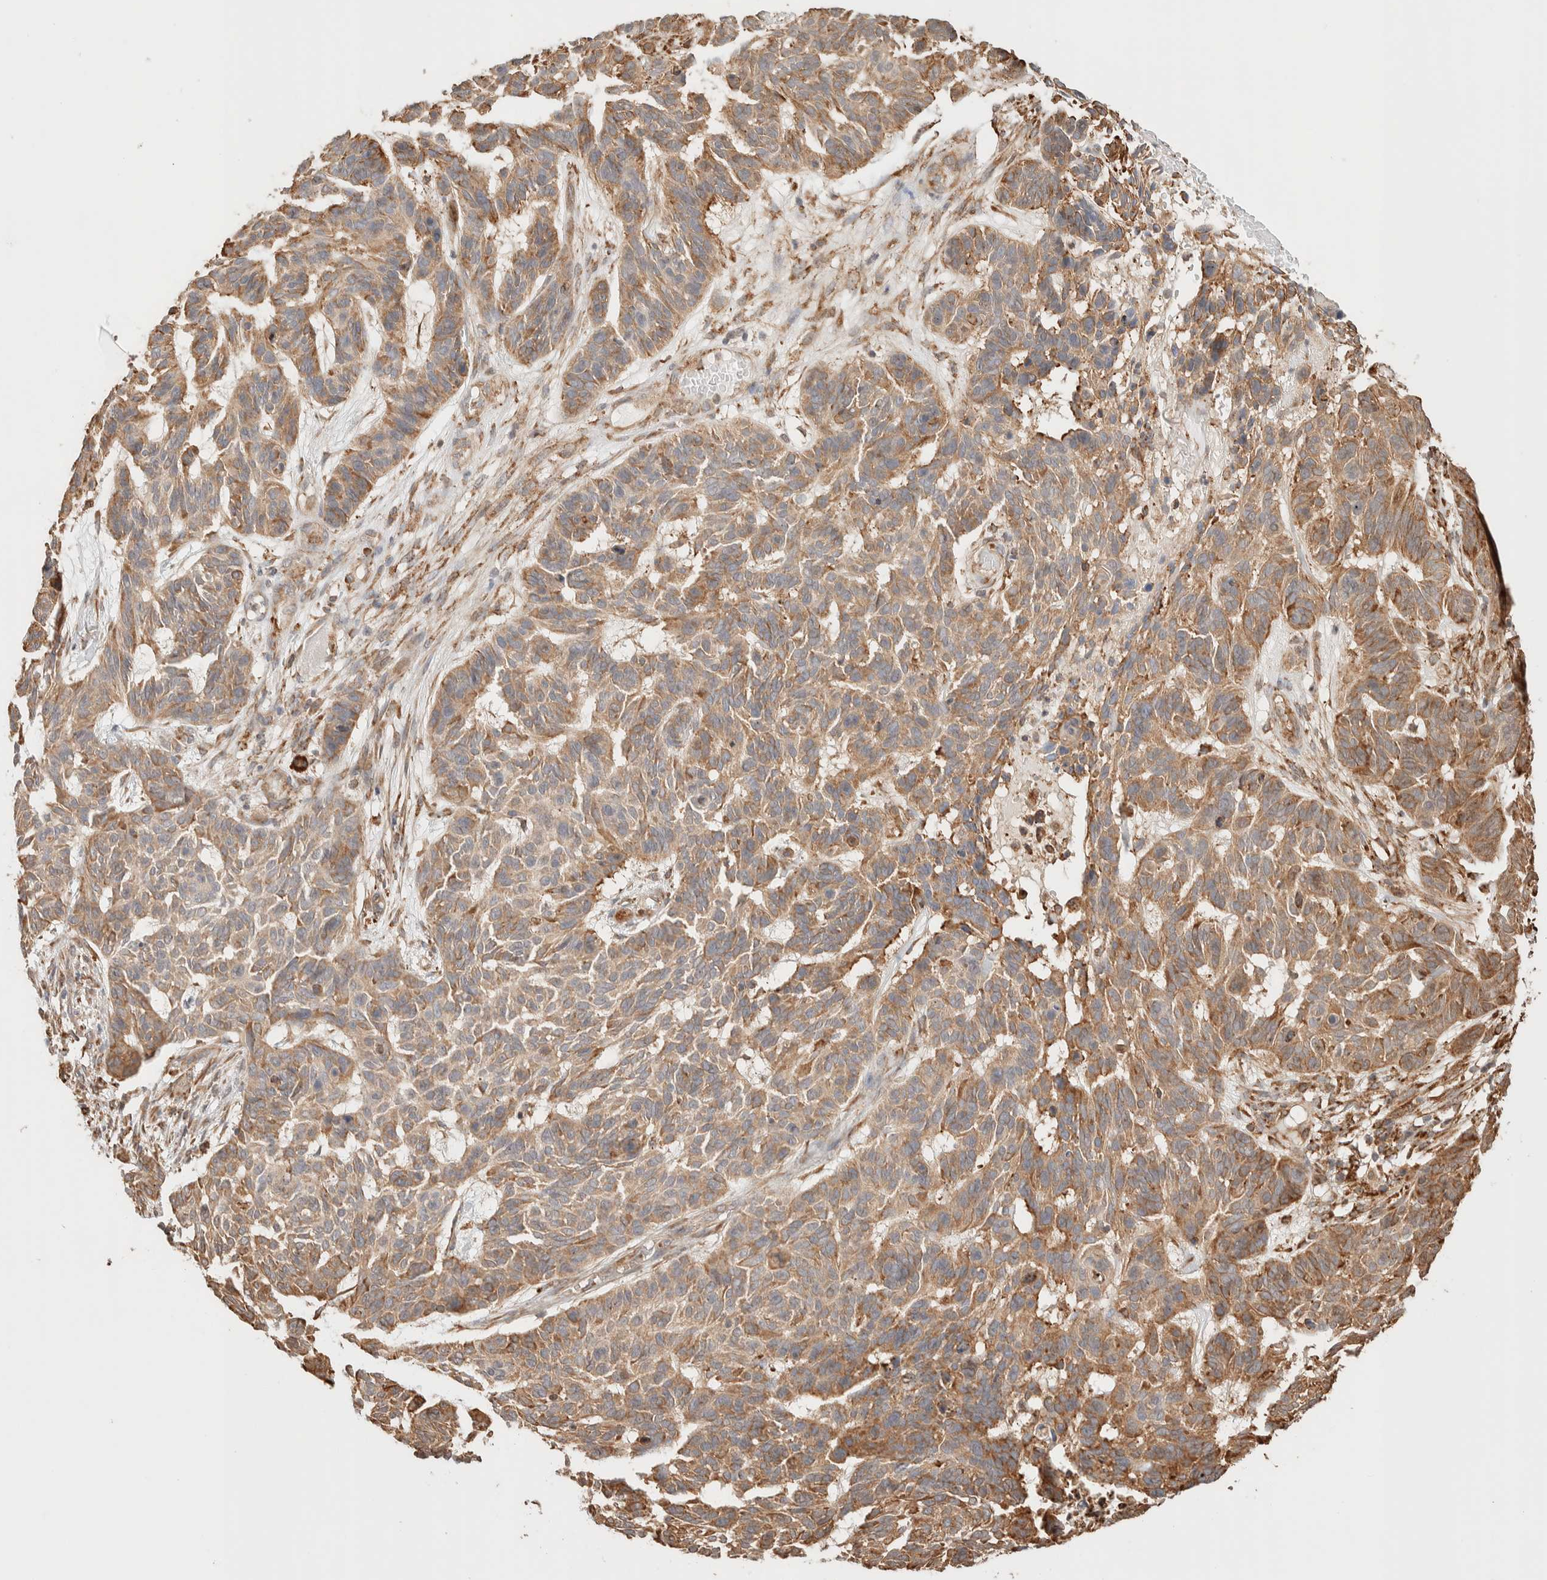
{"staining": {"intensity": "moderate", "quantity": ">75%", "location": "cytoplasmic/membranous"}, "tissue": "skin cancer", "cell_type": "Tumor cells", "image_type": "cancer", "snomed": [{"axis": "morphology", "description": "Basal cell carcinoma"}, {"axis": "topography", "description": "Skin"}], "caption": "Moderate cytoplasmic/membranous expression for a protein is appreciated in about >75% of tumor cells of skin cancer (basal cell carcinoma) using immunohistochemistry (IHC).", "gene": "INTS1", "patient": {"sex": "male", "age": 85}}